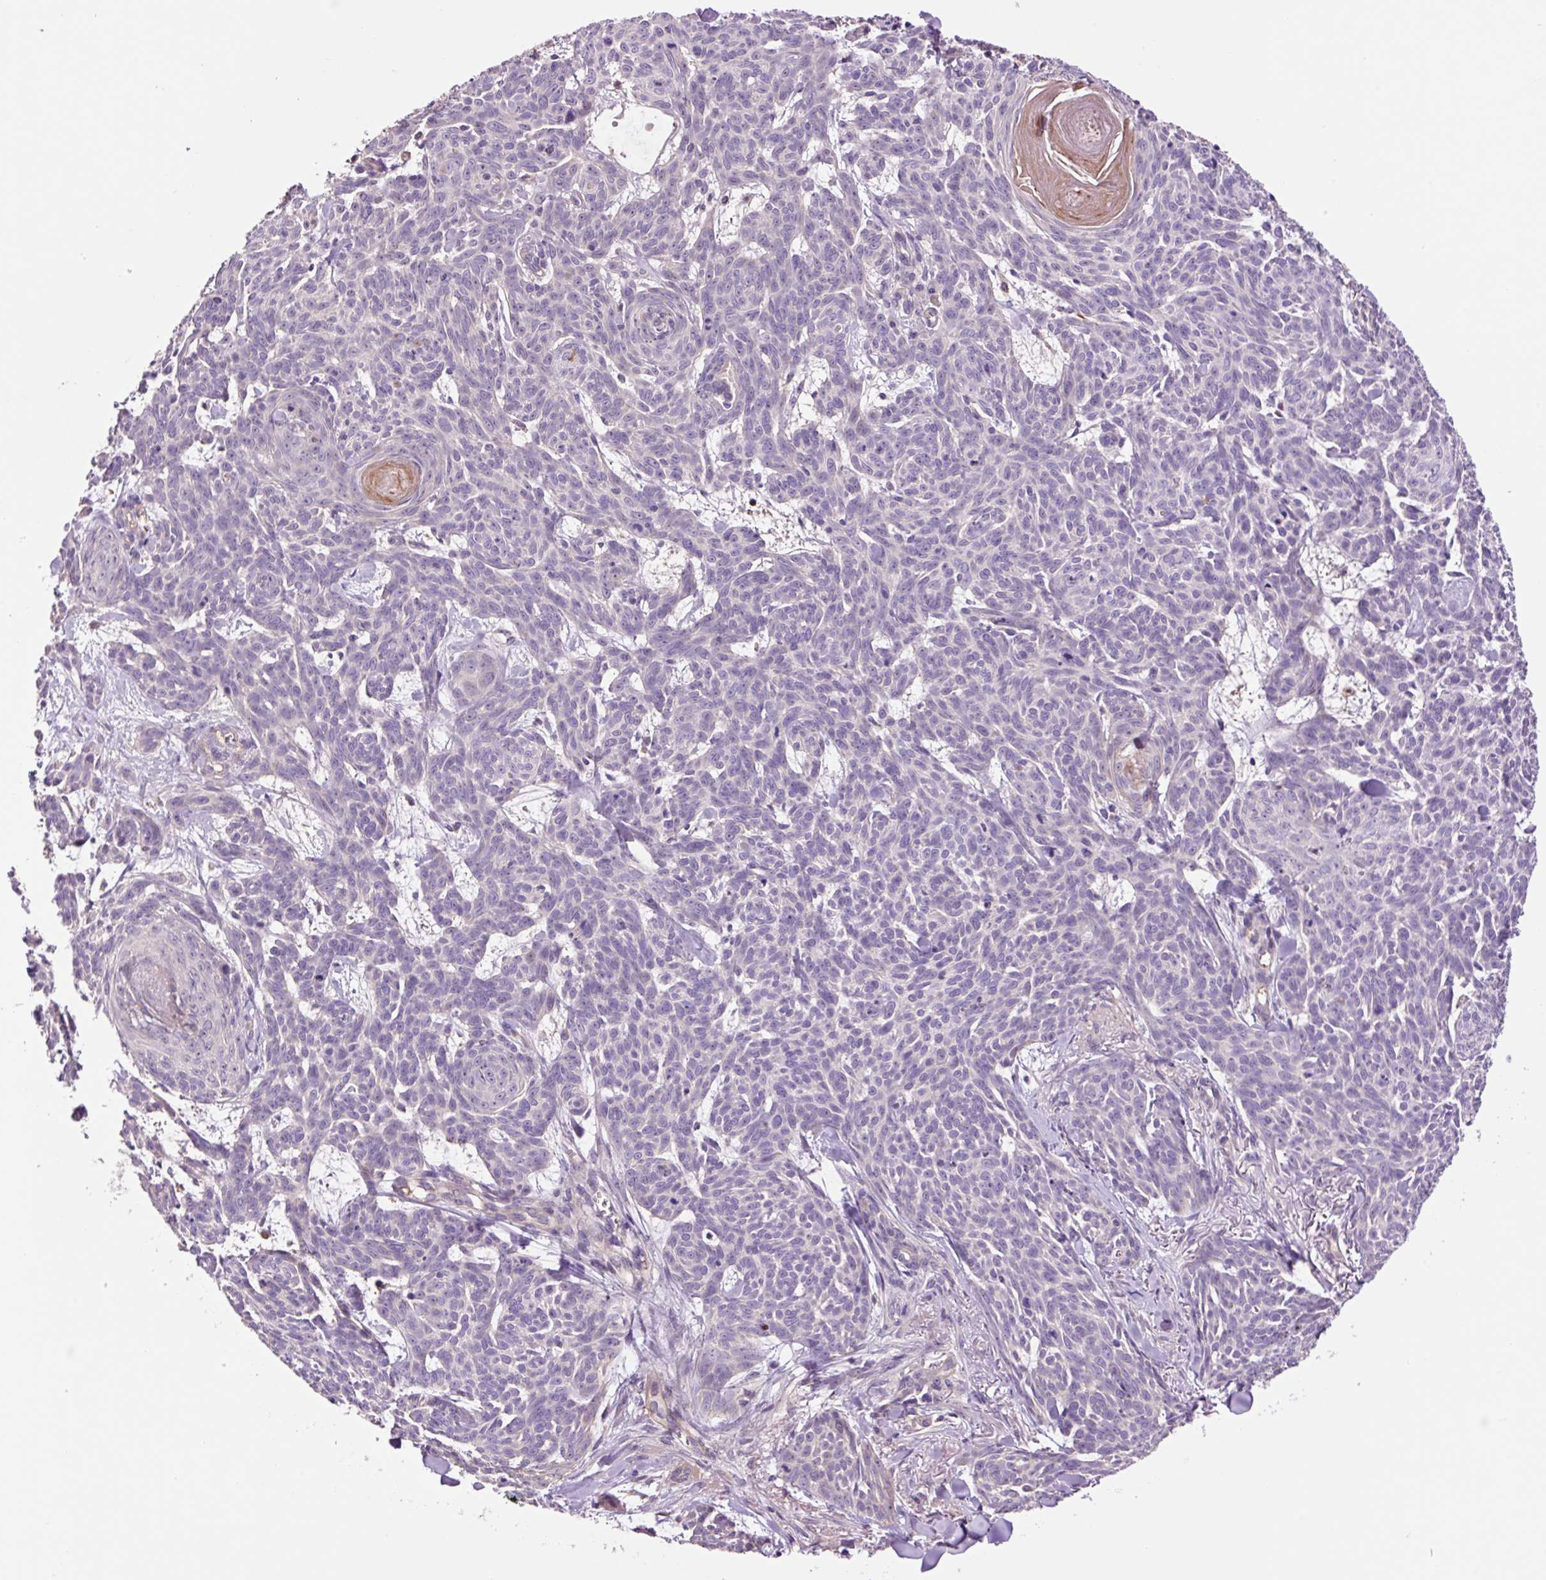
{"staining": {"intensity": "negative", "quantity": "none", "location": "none"}, "tissue": "skin cancer", "cell_type": "Tumor cells", "image_type": "cancer", "snomed": [{"axis": "morphology", "description": "Basal cell carcinoma"}, {"axis": "topography", "description": "Skin"}], "caption": "High magnification brightfield microscopy of skin cancer stained with DAB (brown) and counterstained with hematoxylin (blue): tumor cells show no significant expression.", "gene": "TMEM235", "patient": {"sex": "female", "age": 93}}